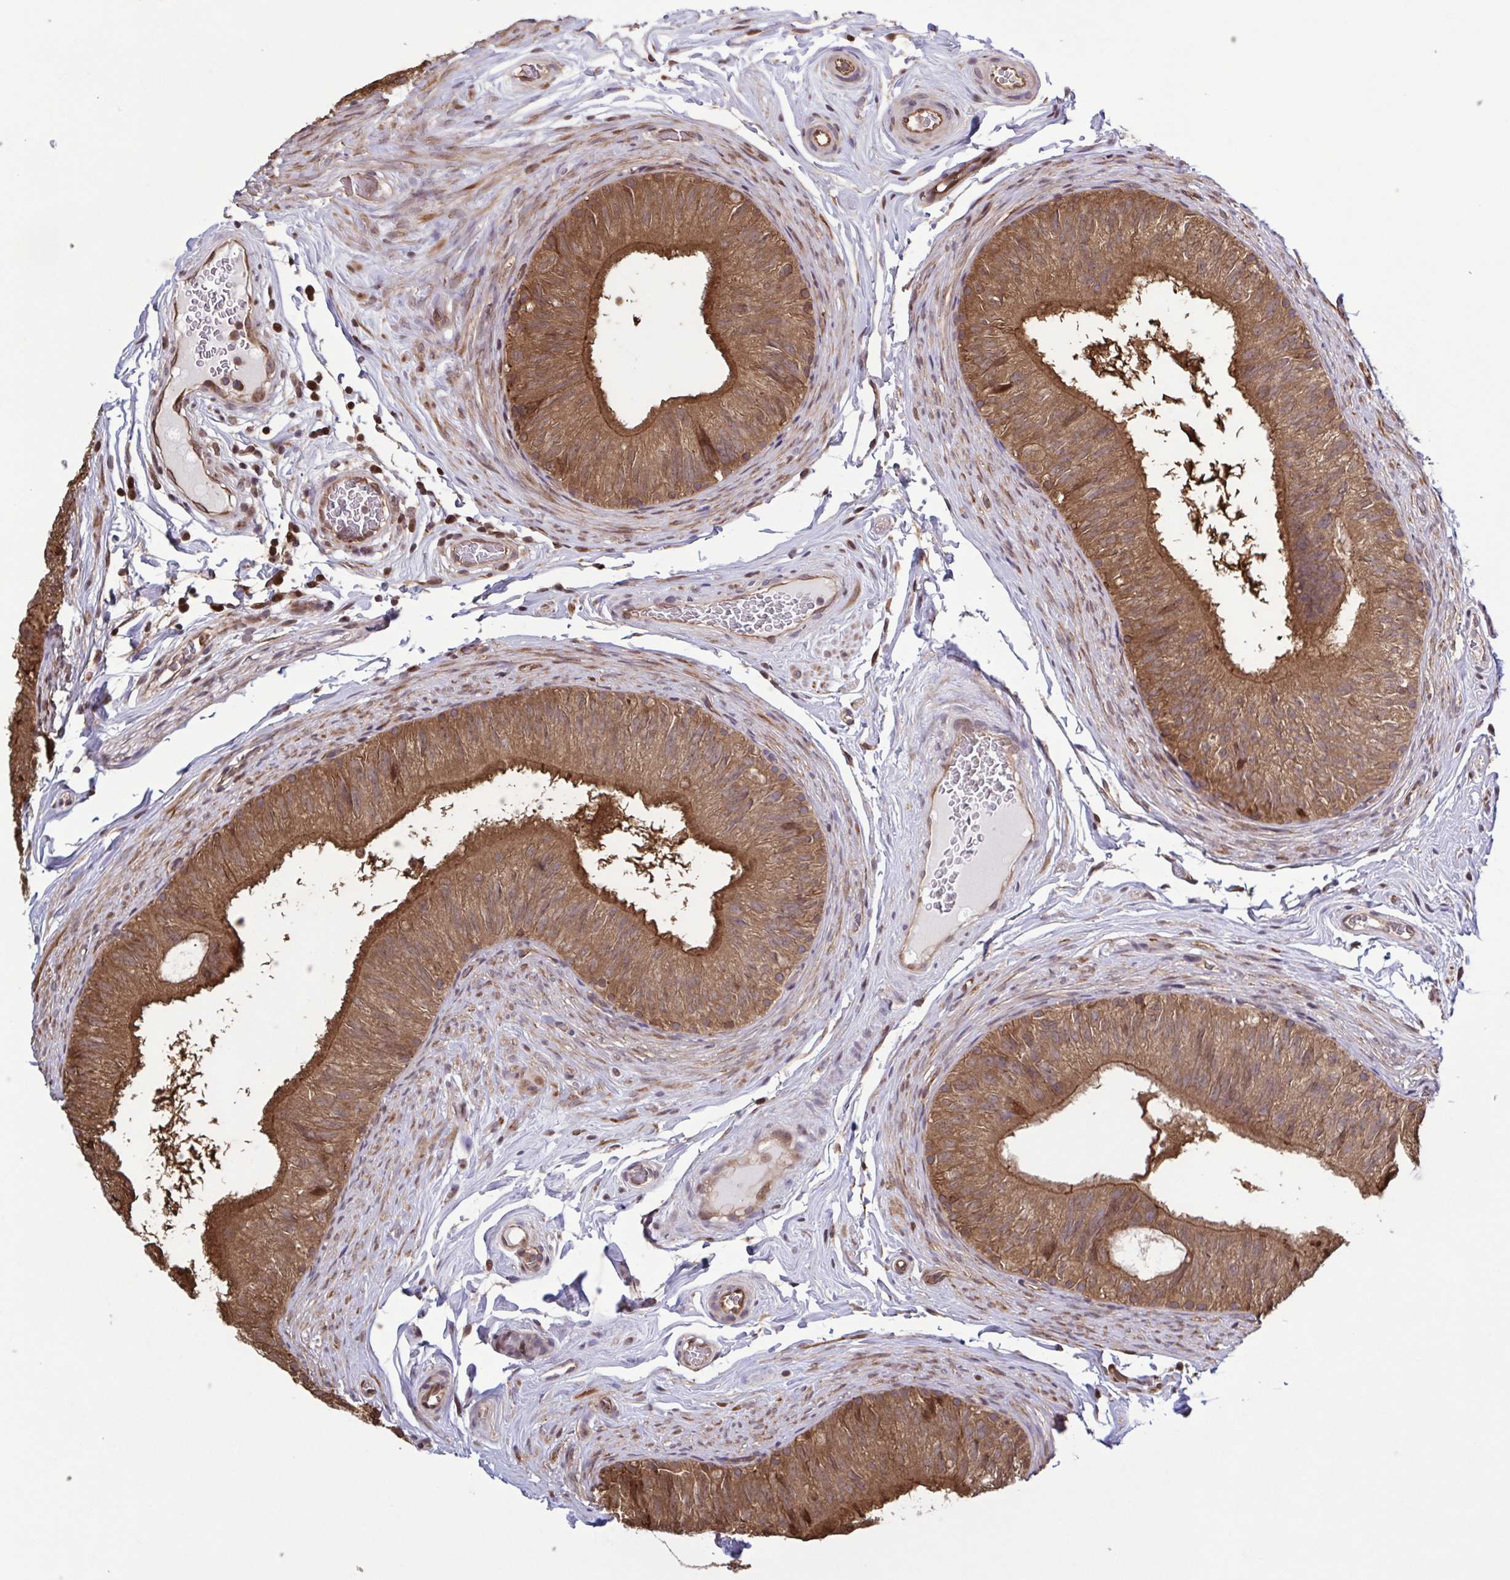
{"staining": {"intensity": "moderate", "quantity": ">75%", "location": "cytoplasmic/membranous"}, "tissue": "epididymis", "cell_type": "Glandular cells", "image_type": "normal", "snomed": [{"axis": "morphology", "description": "Normal tissue, NOS"}, {"axis": "topography", "description": "Epididymis, spermatic cord, NOS"}, {"axis": "topography", "description": "Epididymis"}], "caption": "Epididymis stained for a protein (brown) demonstrates moderate cytoplasmic/membranous positive staining in about >75% of glandular cells.", "gene": "SEC63", "patient": {"sex": "male", "age": 31}}